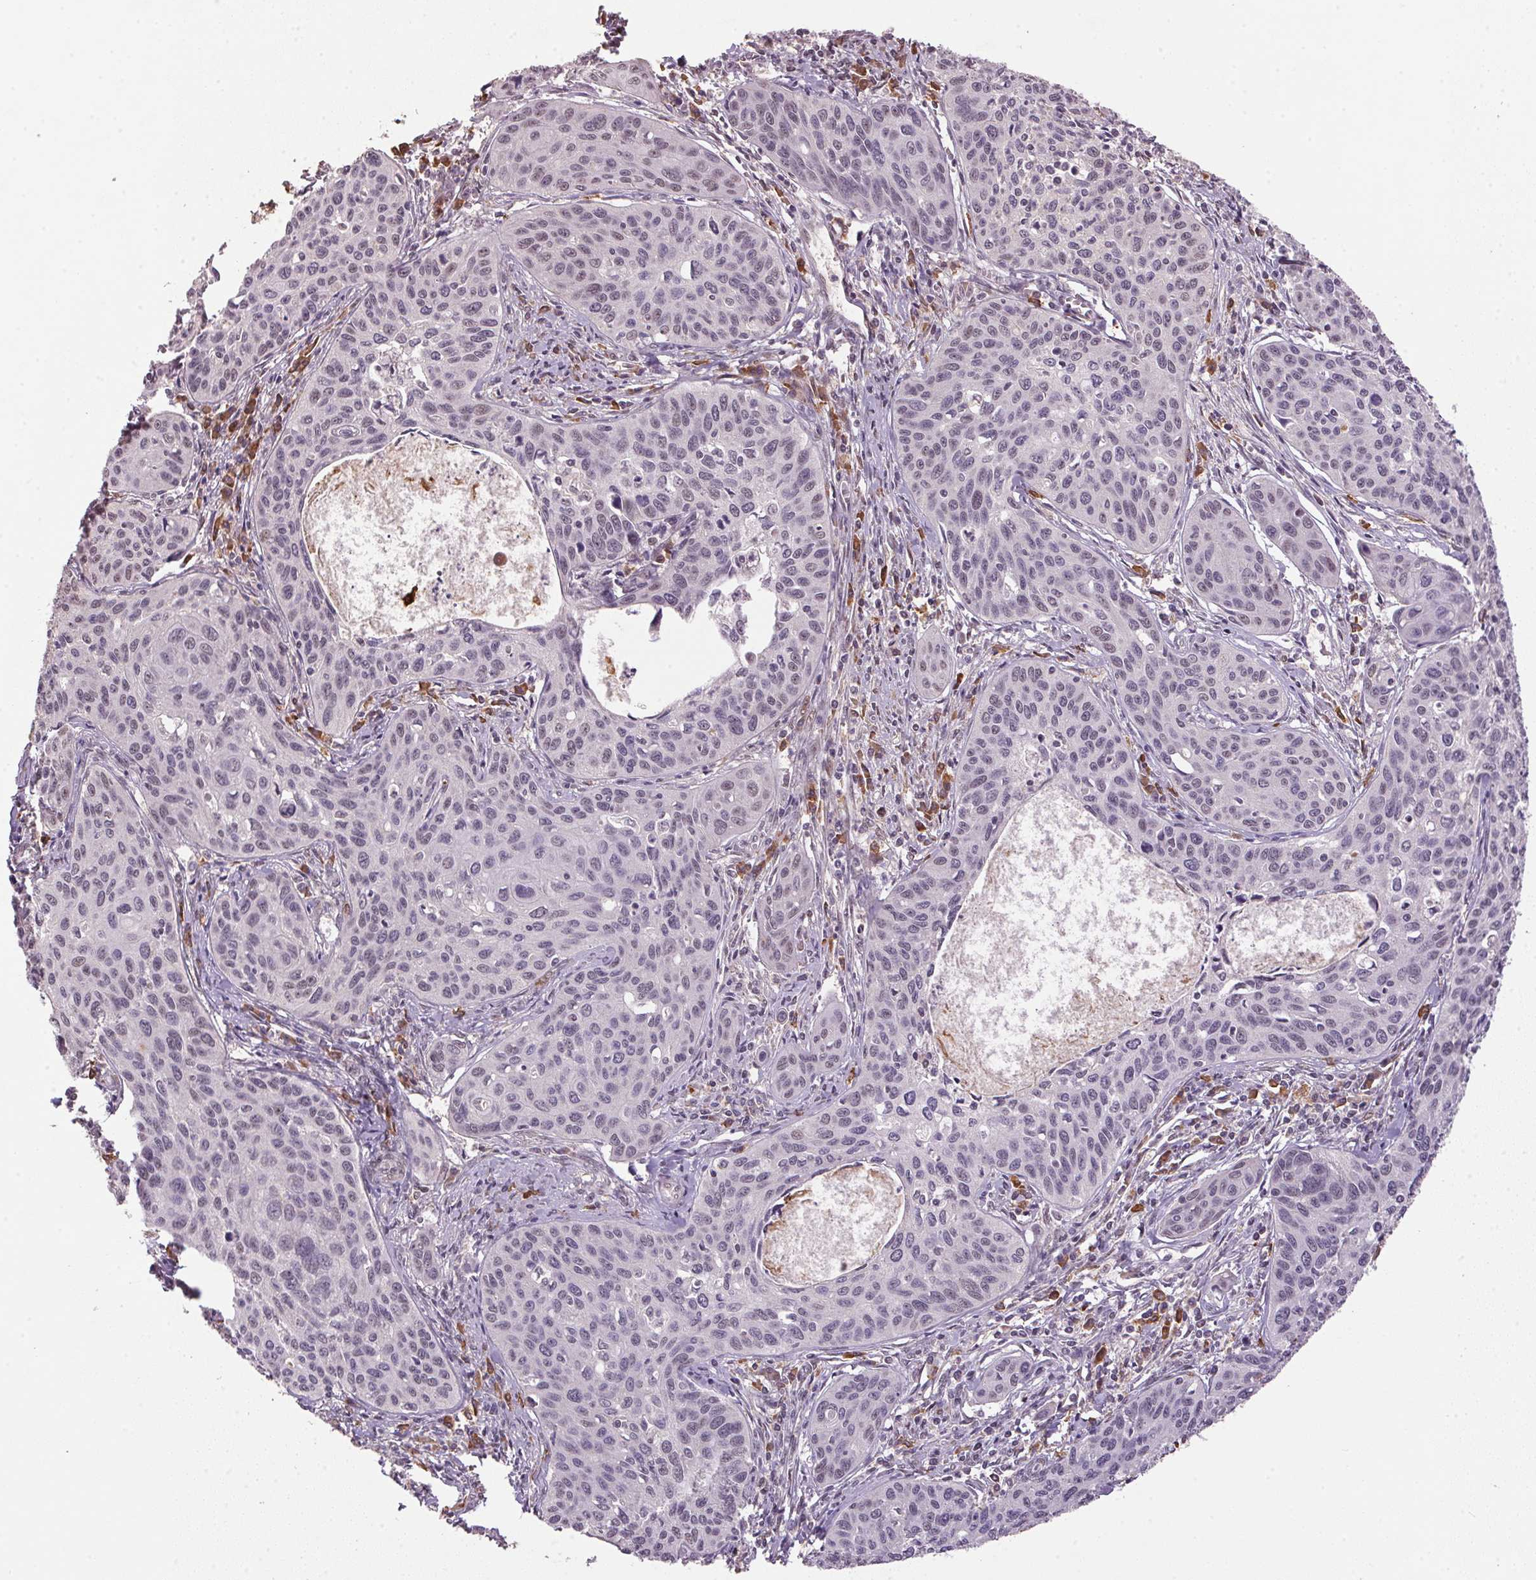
{"staining": {"intensity": "negative", "quantity": "none", "location": "none"}, "tissue": "cervical cancer", "cell_type": "Tumor cells", "image_type": "cancer", "snomed": [{"axis": "morphology", "description": "Squamous cell carcinoma, NOS"}, {"axis": "topography", "description": "Cervix"}], "caption": "High power microscopy image of an IHC micrograph of squamous cell carcinoma (cervical), revealing no significant expression in tumor cells. The staining was performed using DAB to visualize the protein expression in brown, while the nuclei were stained in blue with hematoxylin (Magnification: 20x).", "gene": "ZBTB4", "patient": {"sex": "female", "age": 31}}